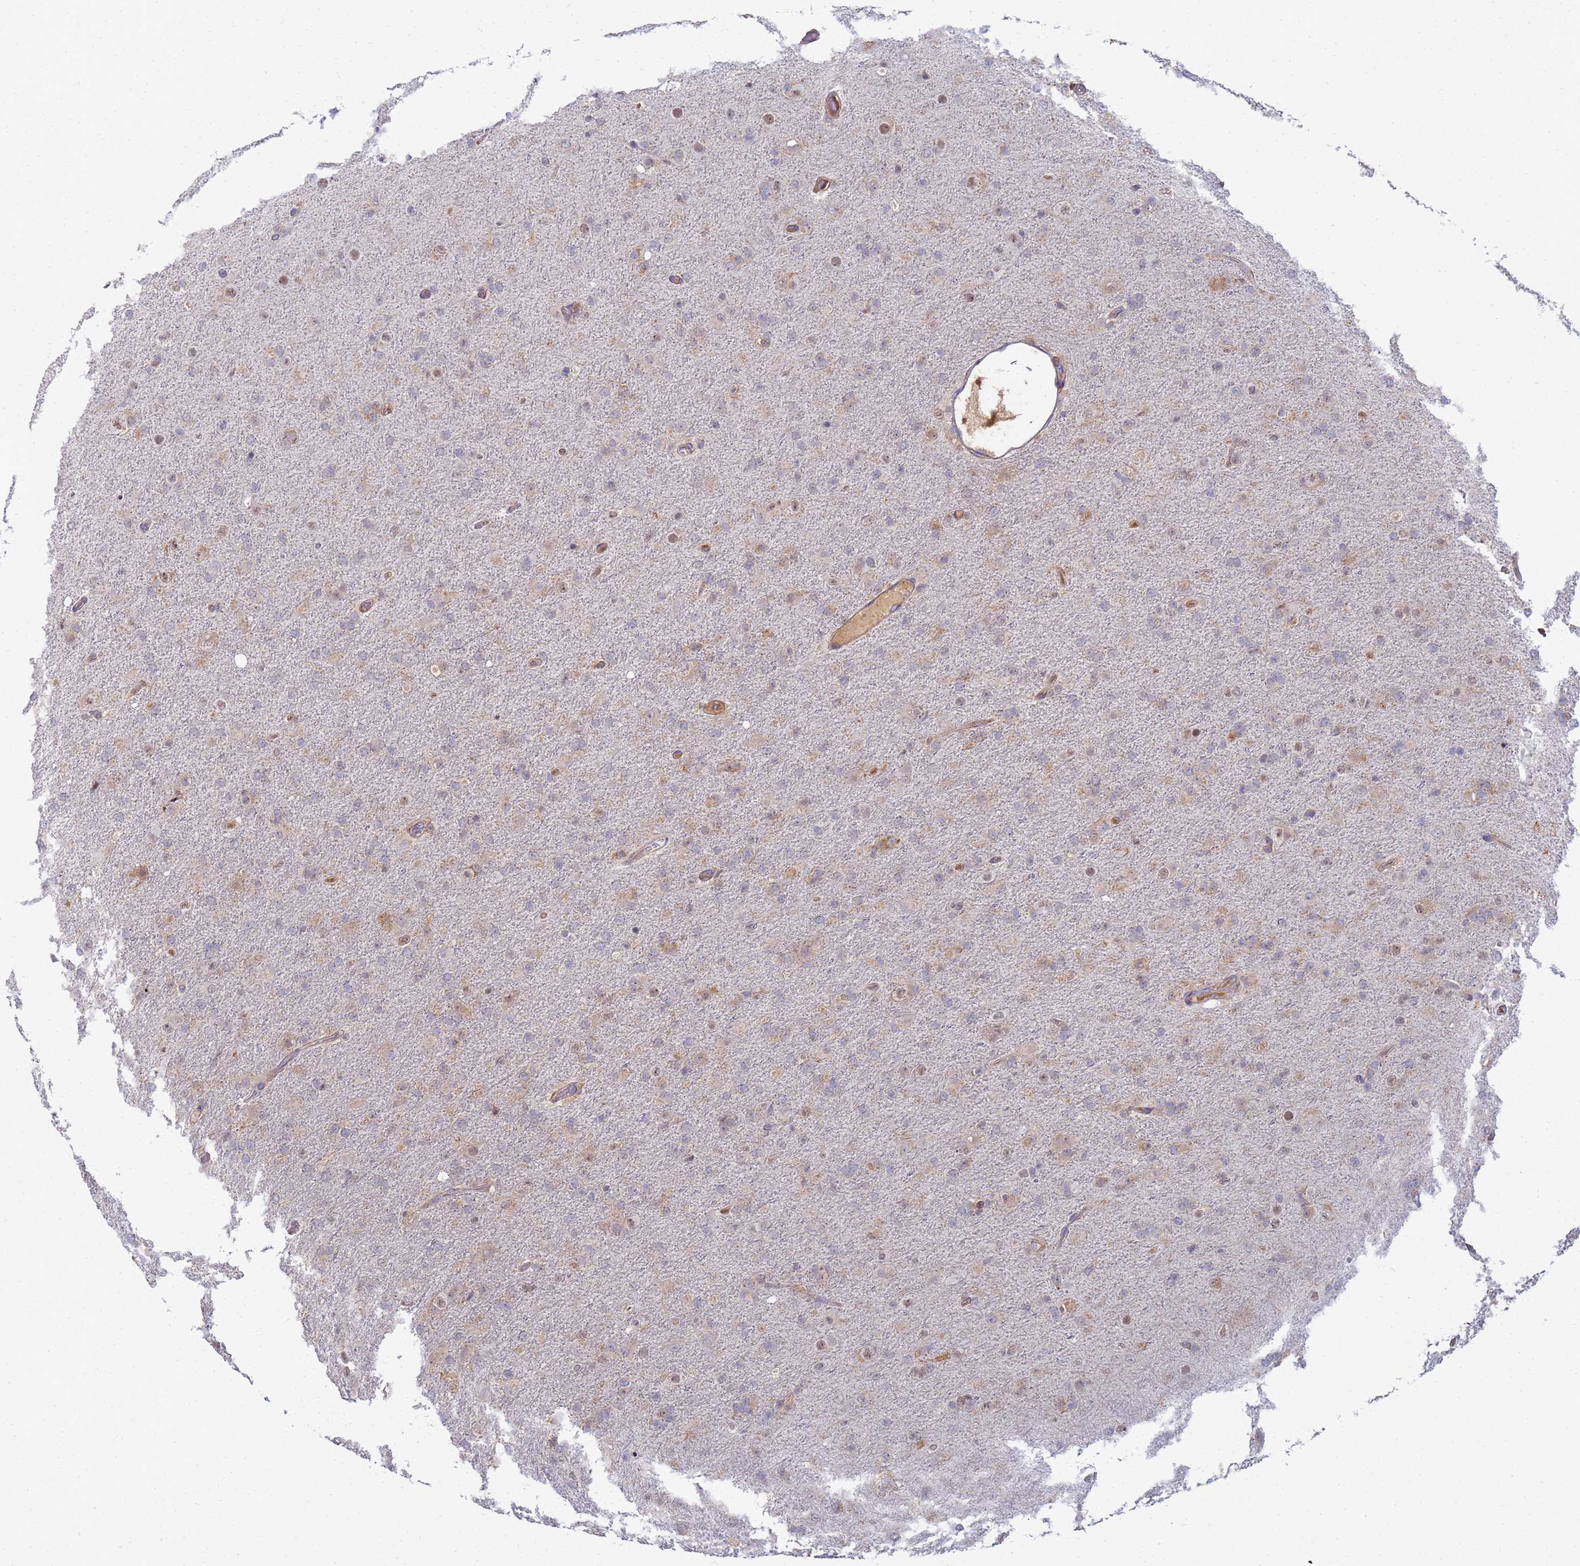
{"staining": {"intensity": "weak", "quantity": "<25%", "location": "cytoplasmic/membranous"}, "tissue": "glioma", "cell_type": "Tumor cells", "image_type": "cancer", "snomed": [{"axis": "morphology", "description": "Glioma, malignant, Low grade"}, {"axis": "topography", "description": "Brain"}], "caption": "An image of glioma stained for a protein exhibits no brown staining in tumor cells.", "gene": "SHARPIN", "patient": {"sex": "male", "age": 65}}